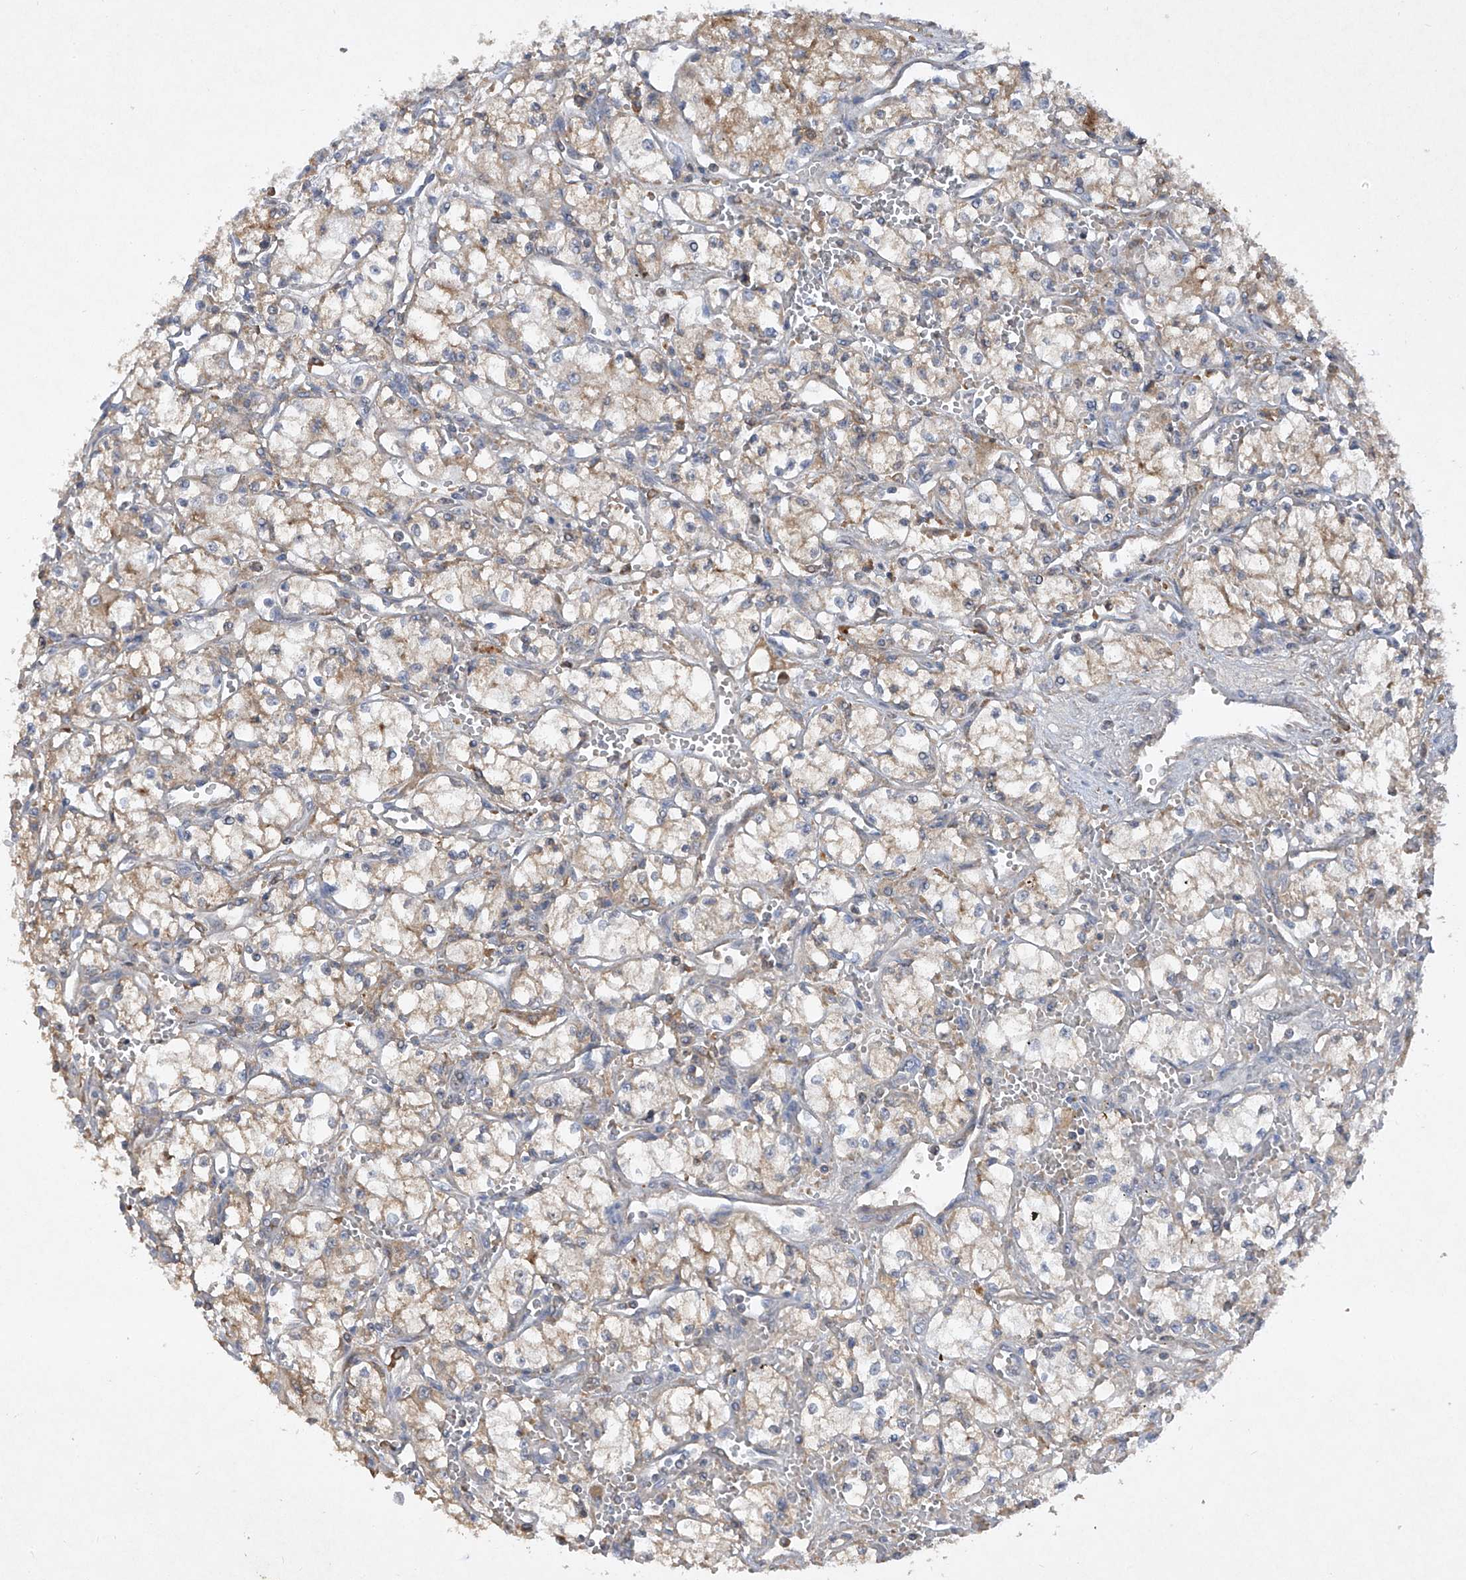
{"staining": {"intensity": "weak", "quantity": "25%-75%", "location": "cytoplasmic/membranous"}, "tissue": "renal cancer", "cell_type": "Tumor cells", "image_type": "cancer", "snomed": [{"axis": "morphology", "description": "Normal tissue, NOS"}, {"axis": "morphology", "description": "Adenocarcinoma, NOS"}, {"axis": "topography", "description": "Kidney"}], "caption": "A high-resolution histopathology image shows immunohistochemistry staining of renal cancer (adenocarcinoma), which demonstrates weak cytoplasmic/membranous expression in approximately 25%-75% of tumor cells.", "gene": "HAS3", "patient": {"sex": "male", "age": 59}}